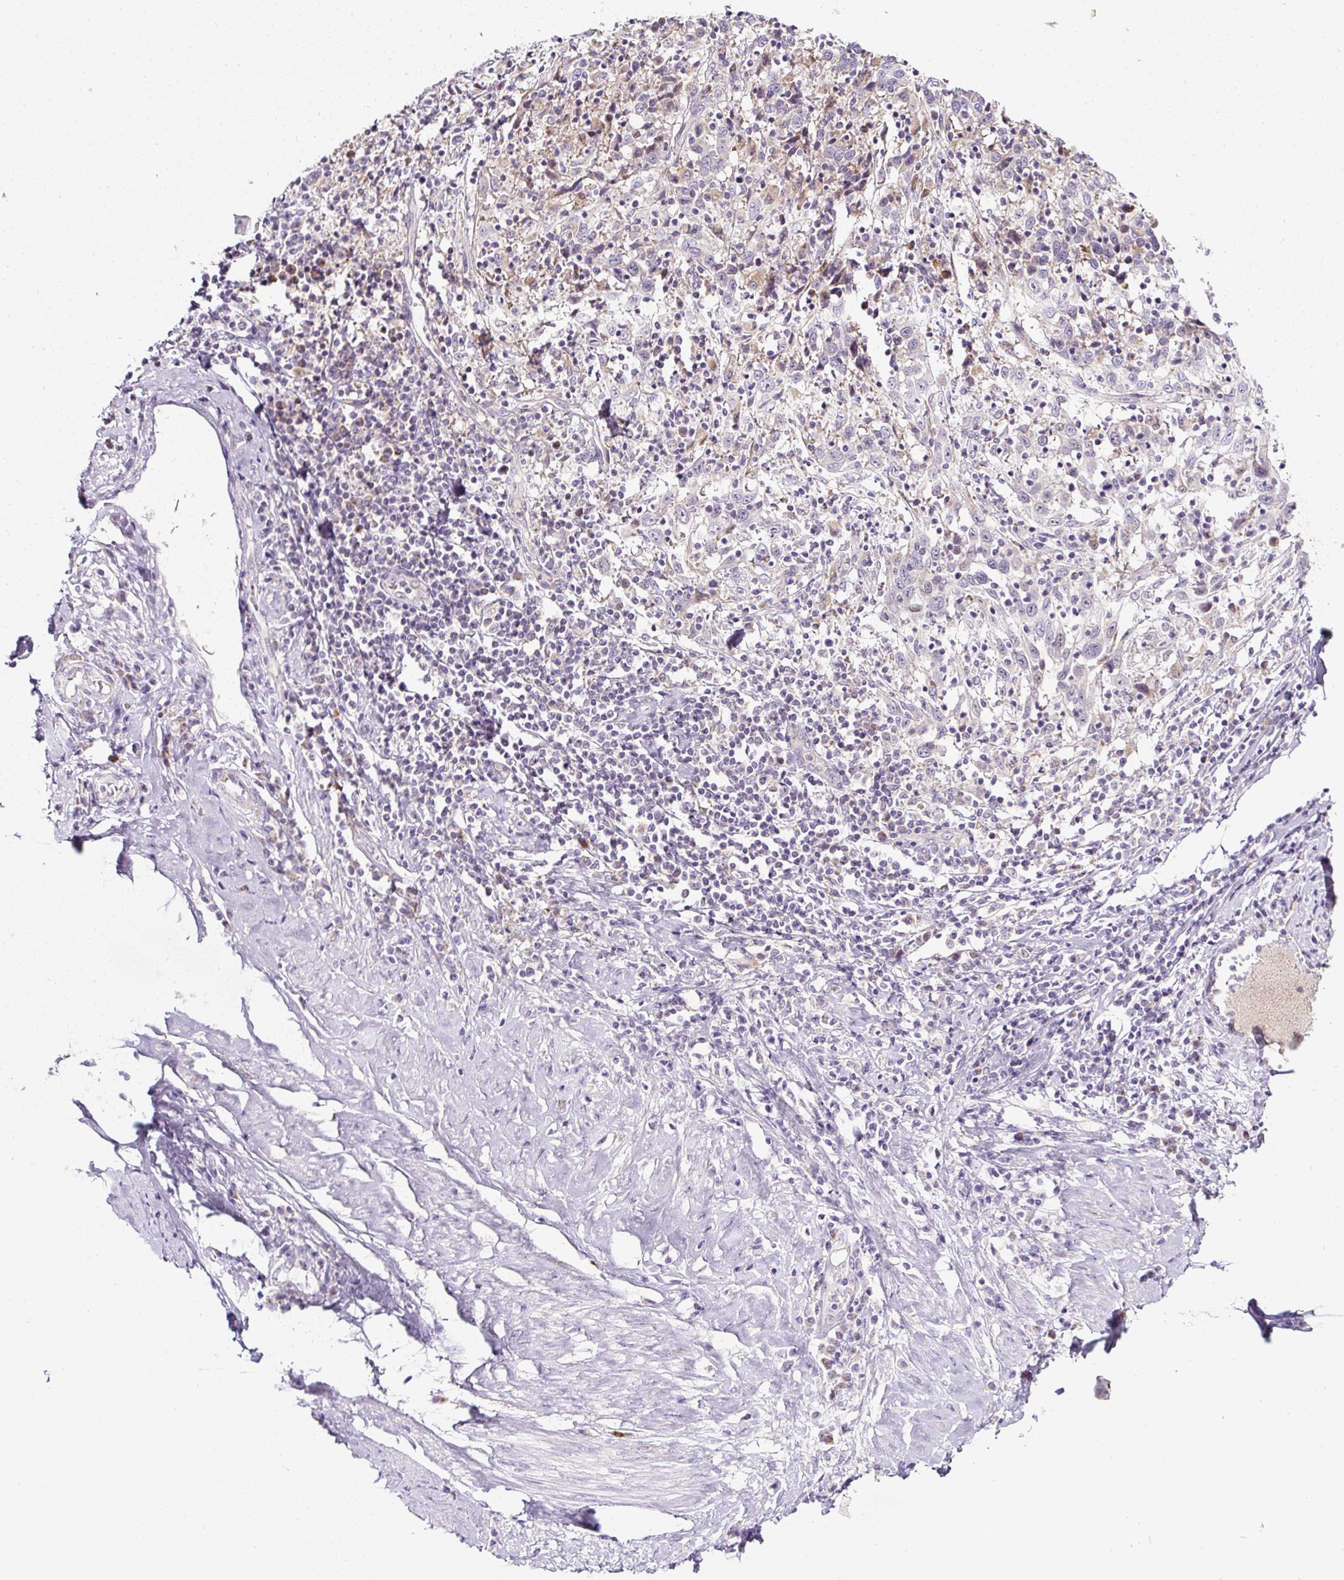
{"staining": {"intensity": "weak", "quantity": "<25%", "location": "cytoplasmic/membranous"}, "tissue": "cervical cancer", "cell_type": "Tumor cells", "image_type": "cancer", "snomed": [{"axis": "morphology", "description": "Squamous cell carcinoma, NOS"}, {"axis": "topography", "description": "Cervix"}], "caption": "The immunohistochemistry photomicrograph has no significant expression in tumor cells of cervical squamous cell carcinoma tissue.", "gene": "HPS4", "patient": {"sex": "female", "age": 46}}